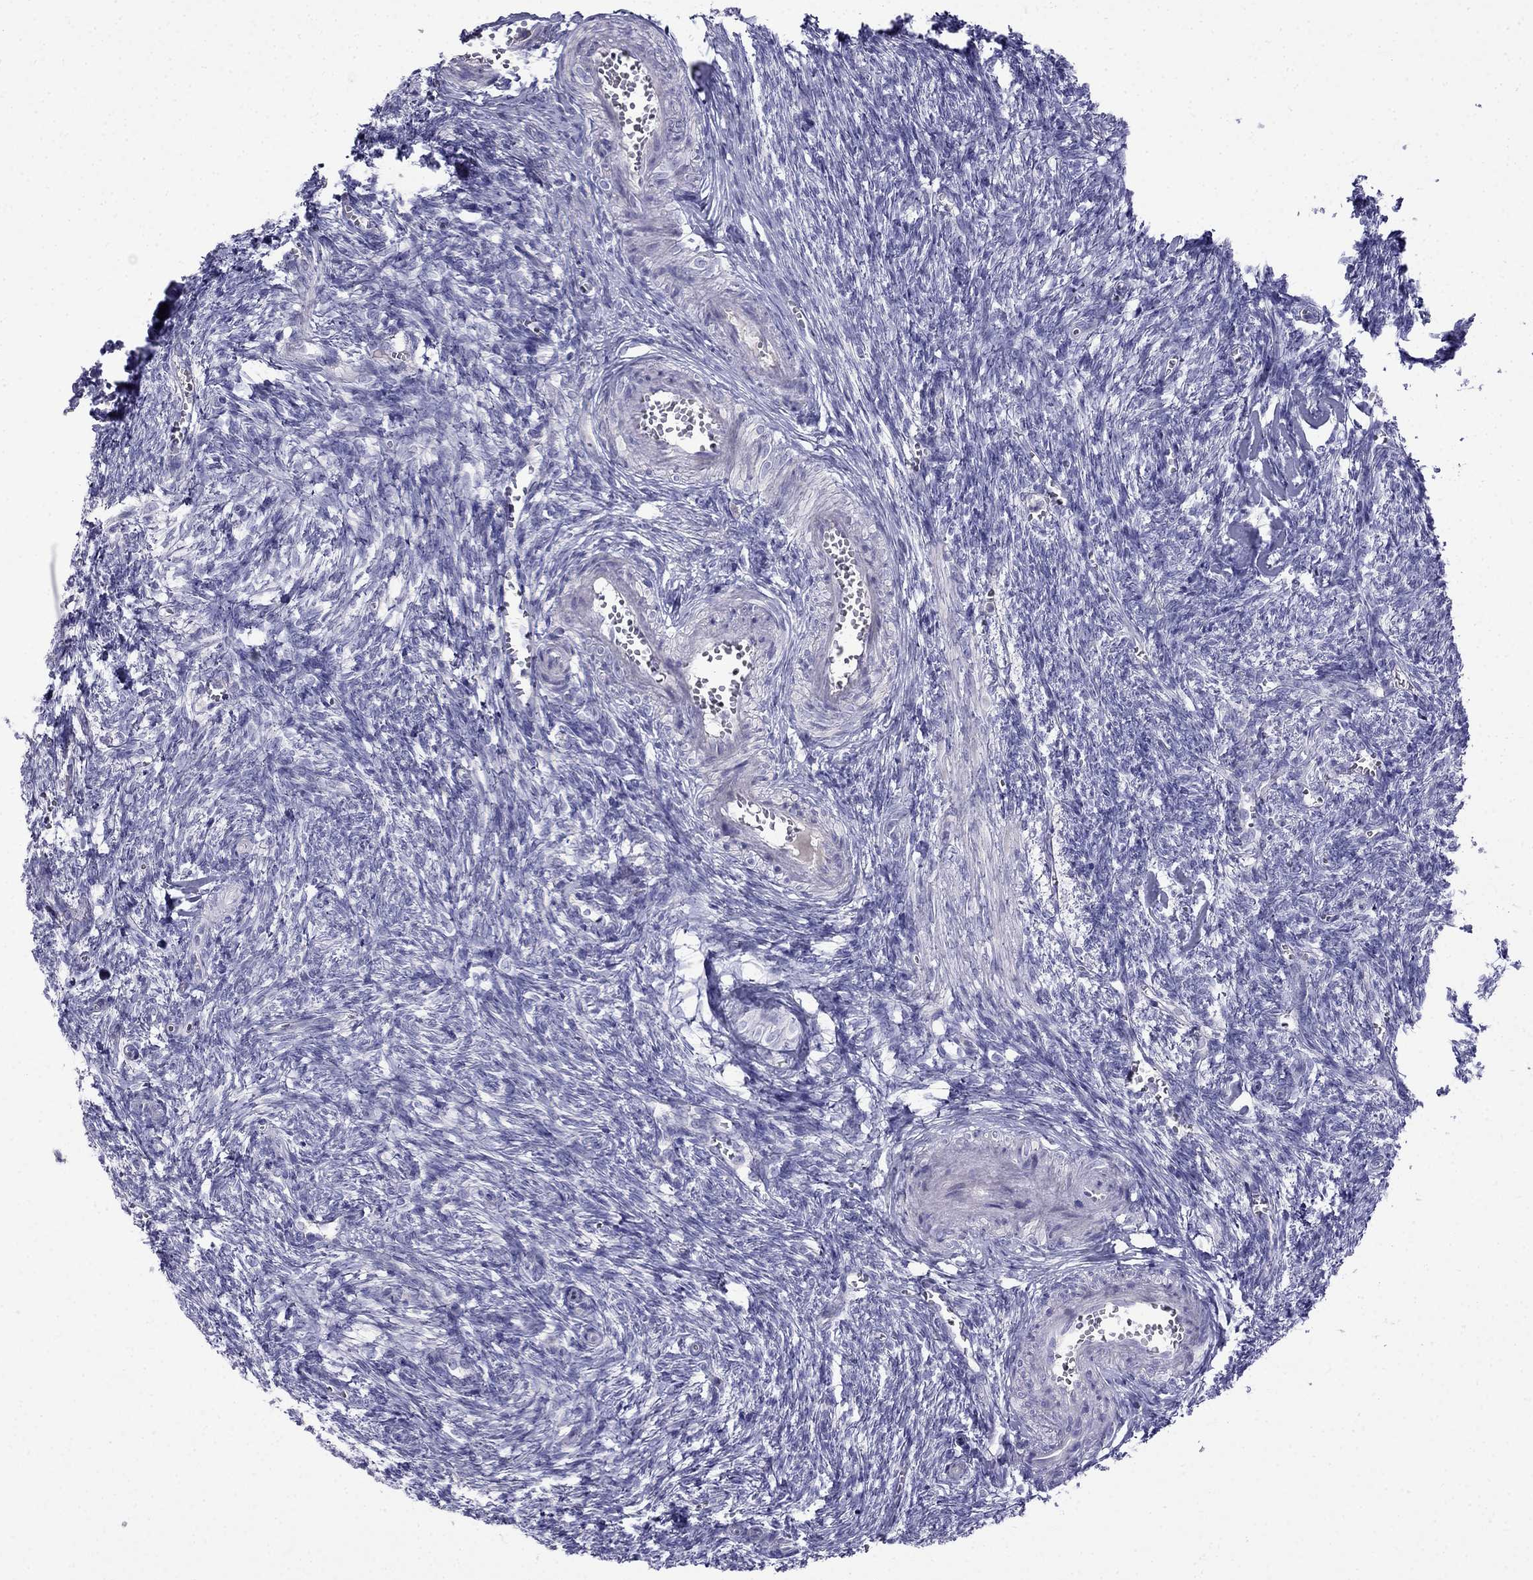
{"staining": {"intensity": "negative", "quantity": "none", "location": "none"}, "tissue": "ovary", "cell_type": "Follicle cells", "image_type": "normal", "snomed": [{"axis": "morphology", "description": "Normal tissue, NOS"}, {"axis": "topography", "description": "Ovary"}], "caption": "Immunohistochemistry of benign human ovary demonstrates no staining in follicle cells.", "gene": "PATE1", "patient": {"sex": "female", "age": 43}}